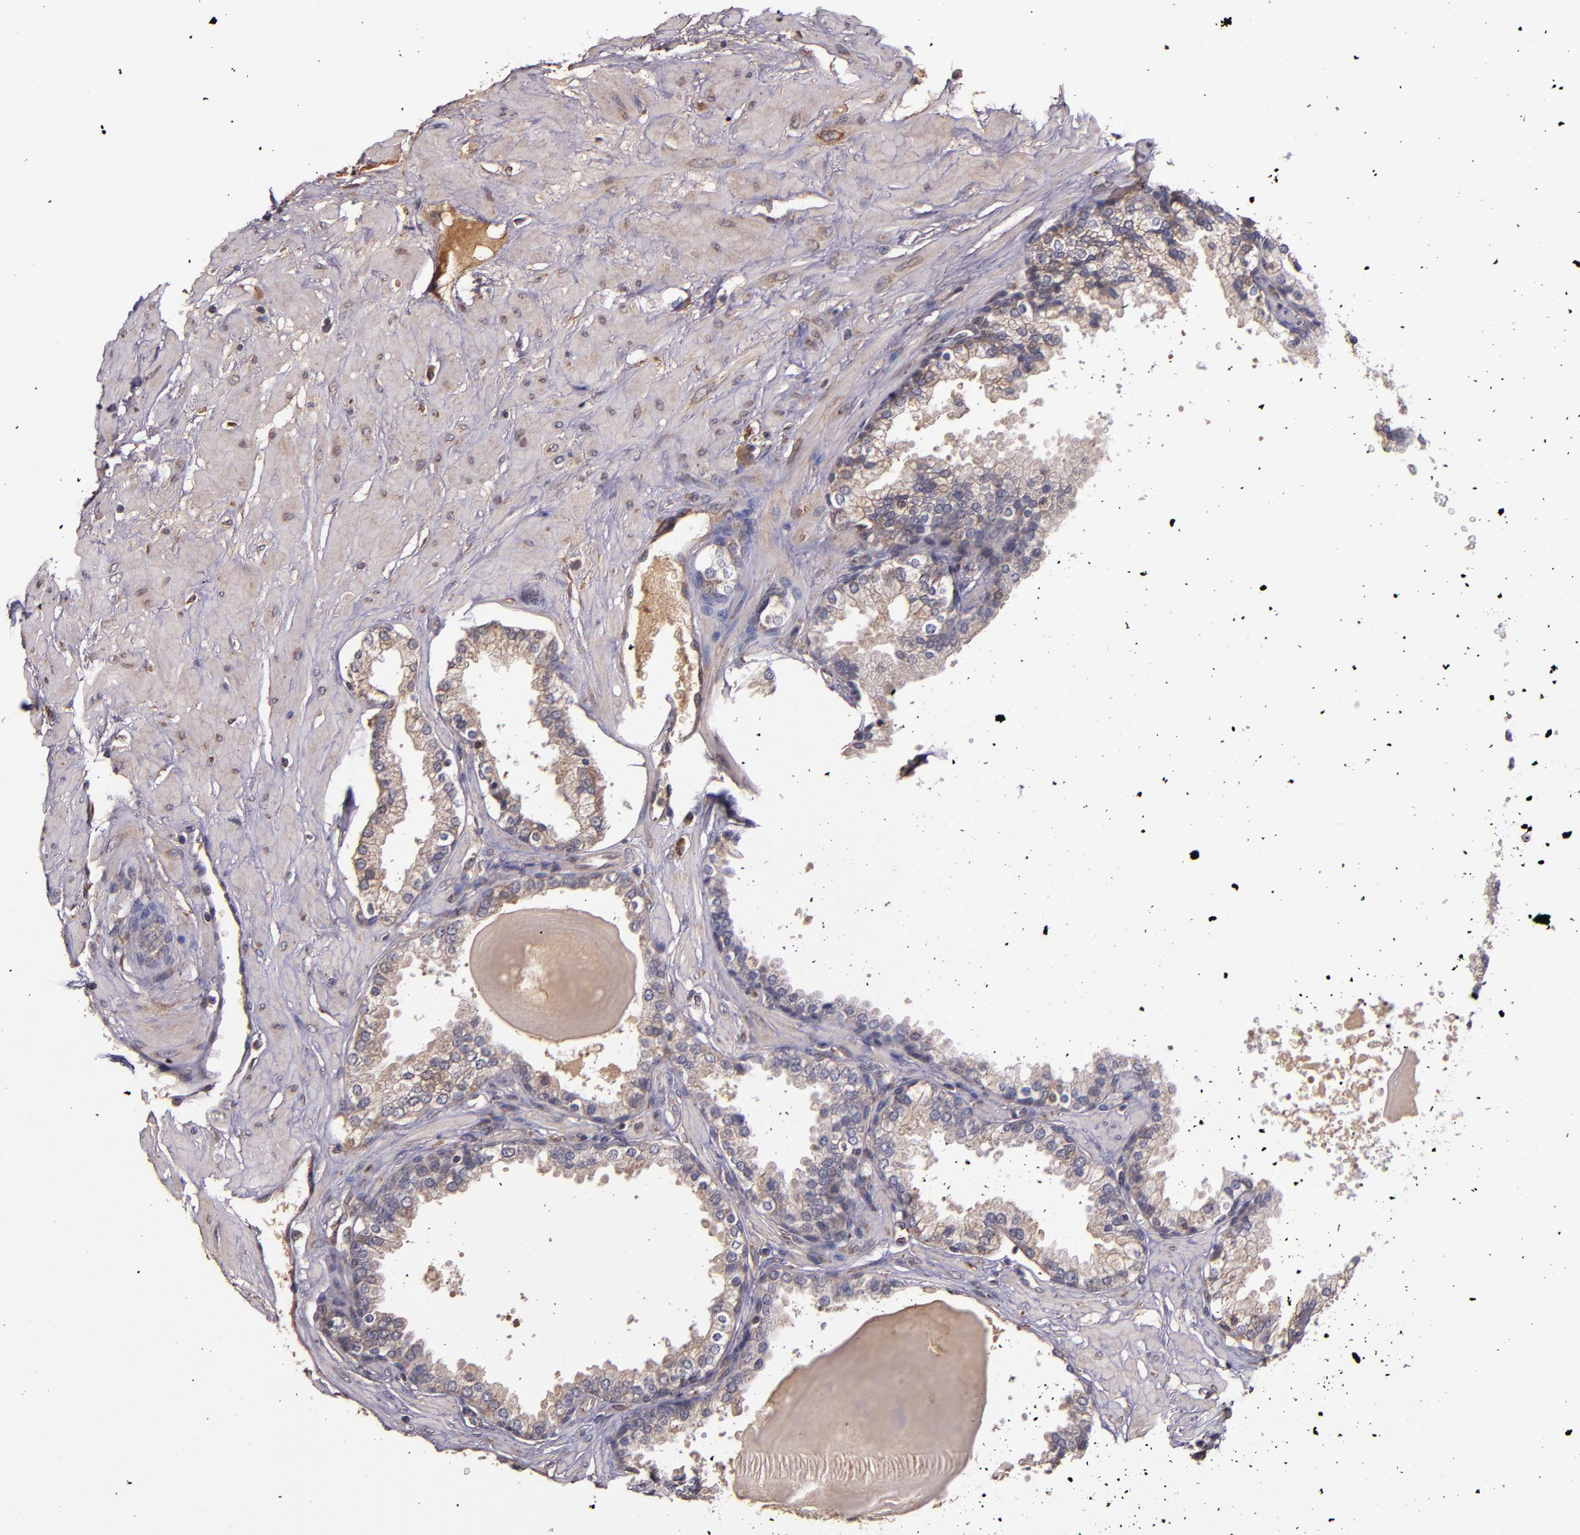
{"staining": {"intensity": "weak", "quantity": ">75%", "location": "cytoplasmic/membranous"}, "tissue": "prostate", "cell_type": "Glandular cells", "image_type": "normal", "snomed": [{"axis": "morphology", "description": "Normal tissue, NOS"}, {"axis": "topography", "description": "Prostate"}], "caption": "Prostate stained with immunohistochemistry reveals weak cytoplasmic/membranous staining in about >75% of glandular cells. (DAB = brown stain, brightfield microscopy at high magnification).", "gene": "PRAF2", "patient": {"sex": "male", "age": 51}}